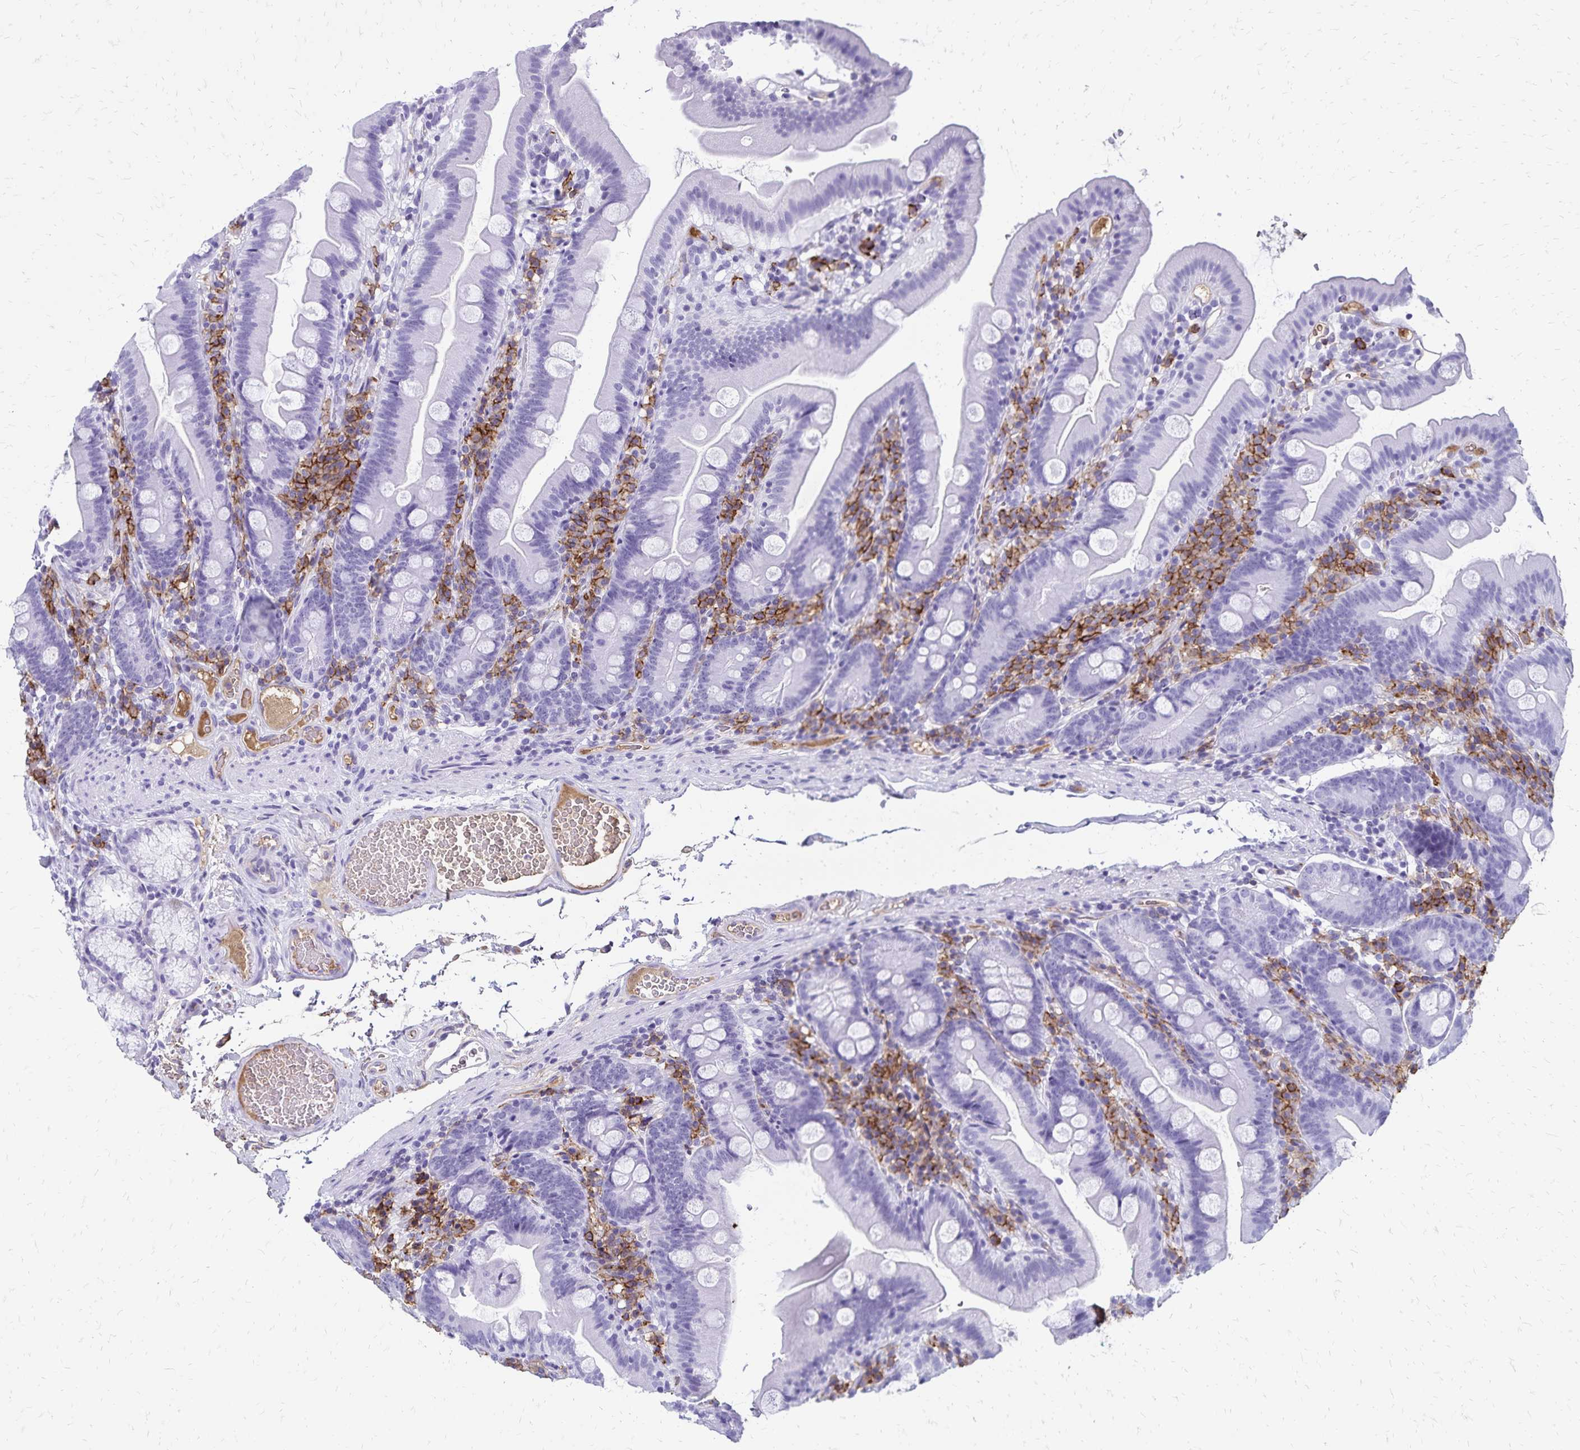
{"staining": {"intensity": "negative", "quantity": "none", "location": "none"}, "tissue": "duodenum", "cell_type": "Glandular cells", "image_type": "normal", "snomed": [{"axis": "morphology", "description": "Normal tissue, NOS"}, {"axis": "topography", "description": "Duodenum"}], "caption": "Photomicrograph shows no protein expression in glandular cells of benign duodenum.", "gene": "CD27", "patient": {"sex": "female", "age": 67}}